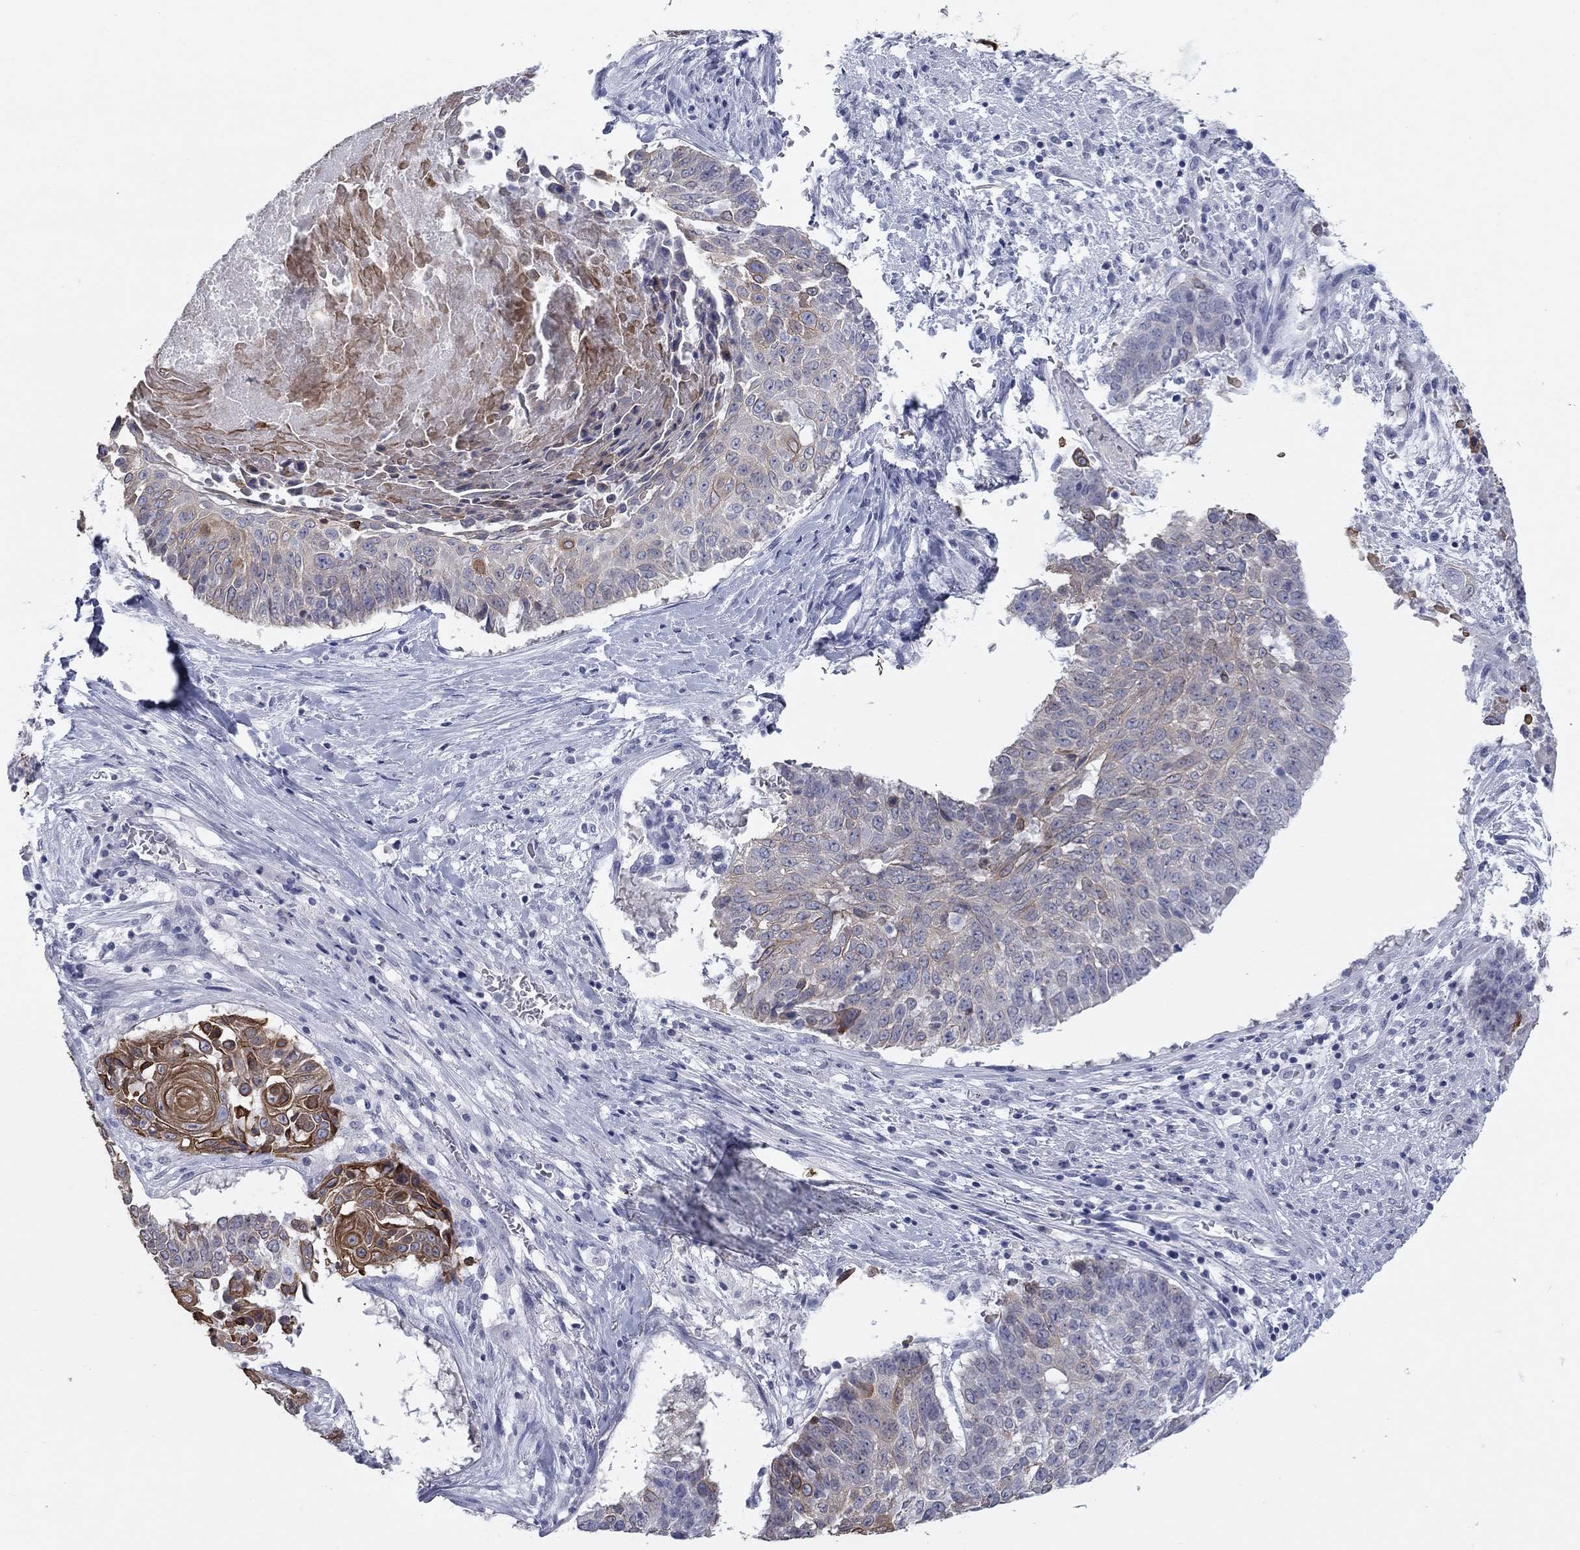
{"staining": {"intensity": "strong", "quantity": "<25%", "location": "cytoplasmic/membranous"}, "tissue": "lung cancer", "cell_type": "Tumor cells", "image_type": "cancer", "snomed": [{"axis": "morphology", "description": "Squamous cell carcinoma, NOS"}, {"axis": "topography", "description": "Lung"}], "caption": "High-power microscopy captured an immunohistochemistry (IHC) micrograph of lung cancer, revealing strong cytoplasmic/membranous staining in approximately <25% of tumor cells.", "gene": "KRT75", "patient": {"sex": "male", "age": 64}}